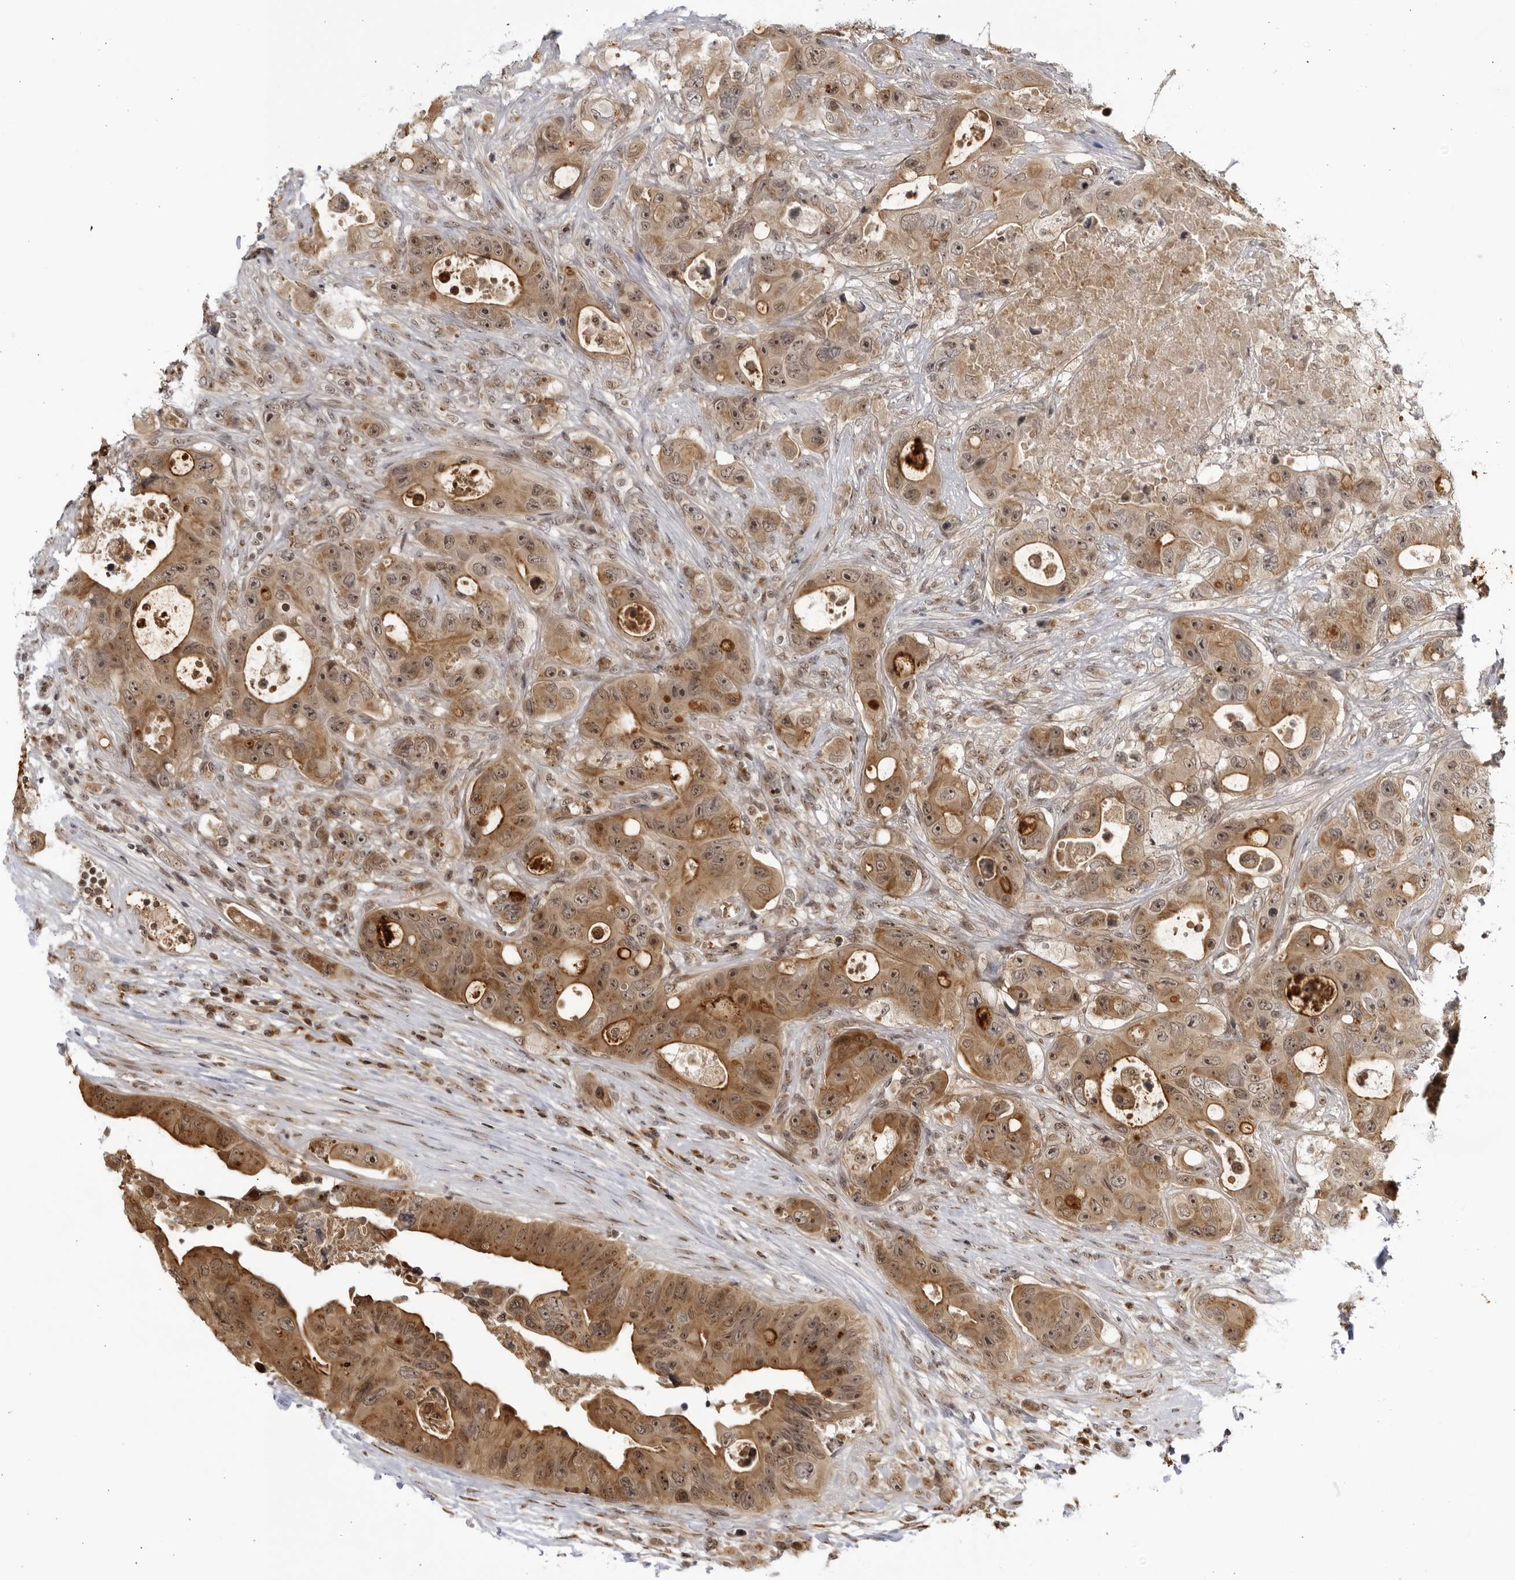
{"staining": {"intensity": "moderate", "quantity": ">75%", "location": "cytoplasmic/membranous,nuclear"}, "tissue": "colorectal cancer", "cell_type": "Tumor cells", "image_type": "cancer", "snomed": [{"axis": "morphology", "description": "Adenocarcinoma, NOS"}, {"axis": "topography", "description": "Colon"}], "caption": "Human colorectal cancer stained for a protein (brown) shows moderate cytoplasmic/membranous and nuclear positive positivity in approximately >75% of tumor cells.", "gene": "RASGEF1C", "patient": {"sex": "female", "age": 46}}